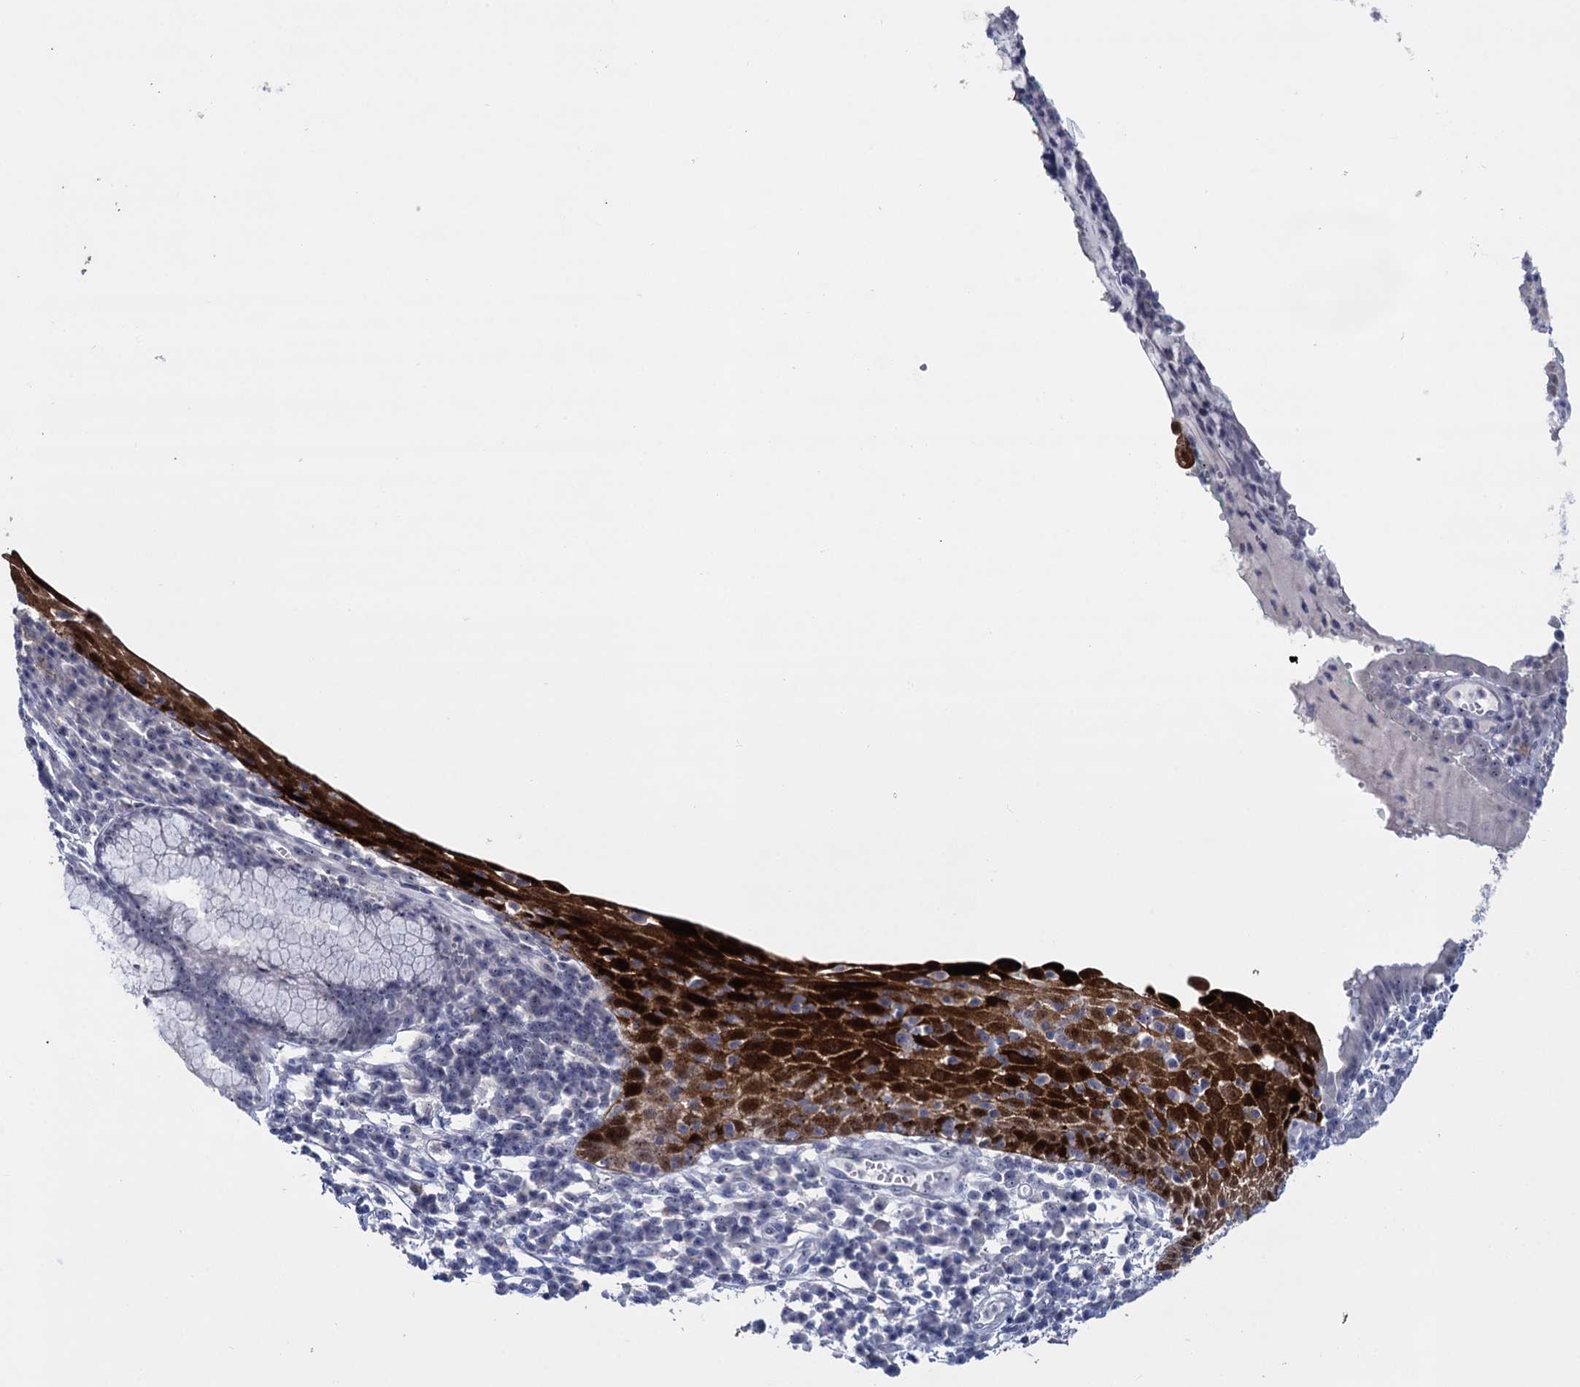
{"staining": {"intensity": "negative", "quantity": "none", "location": "none"}, "tissue": "cervix", "cell_type": "Glandular cells", "image_type": "normal", "snomed": [{"axis": "morphology", "description": "Normal tissue, NOS"}, {"axis": "morphology", "description": "Adenocarcinoma, NOS"}, {"axis": "topography", "description": "Cervix"}], "caption": "Immunohistochemistry image of unremarkable human cervix stained for a protein (brown), which demonstrates no expression in glandular cells. The staining is performed using DAB (3,3'-diaminobenzidine) brown chromogen with nuclei counter-stained in using hematoxylin.", "gene": "SFN", "patient": {"sex": "female", "age": 29}}